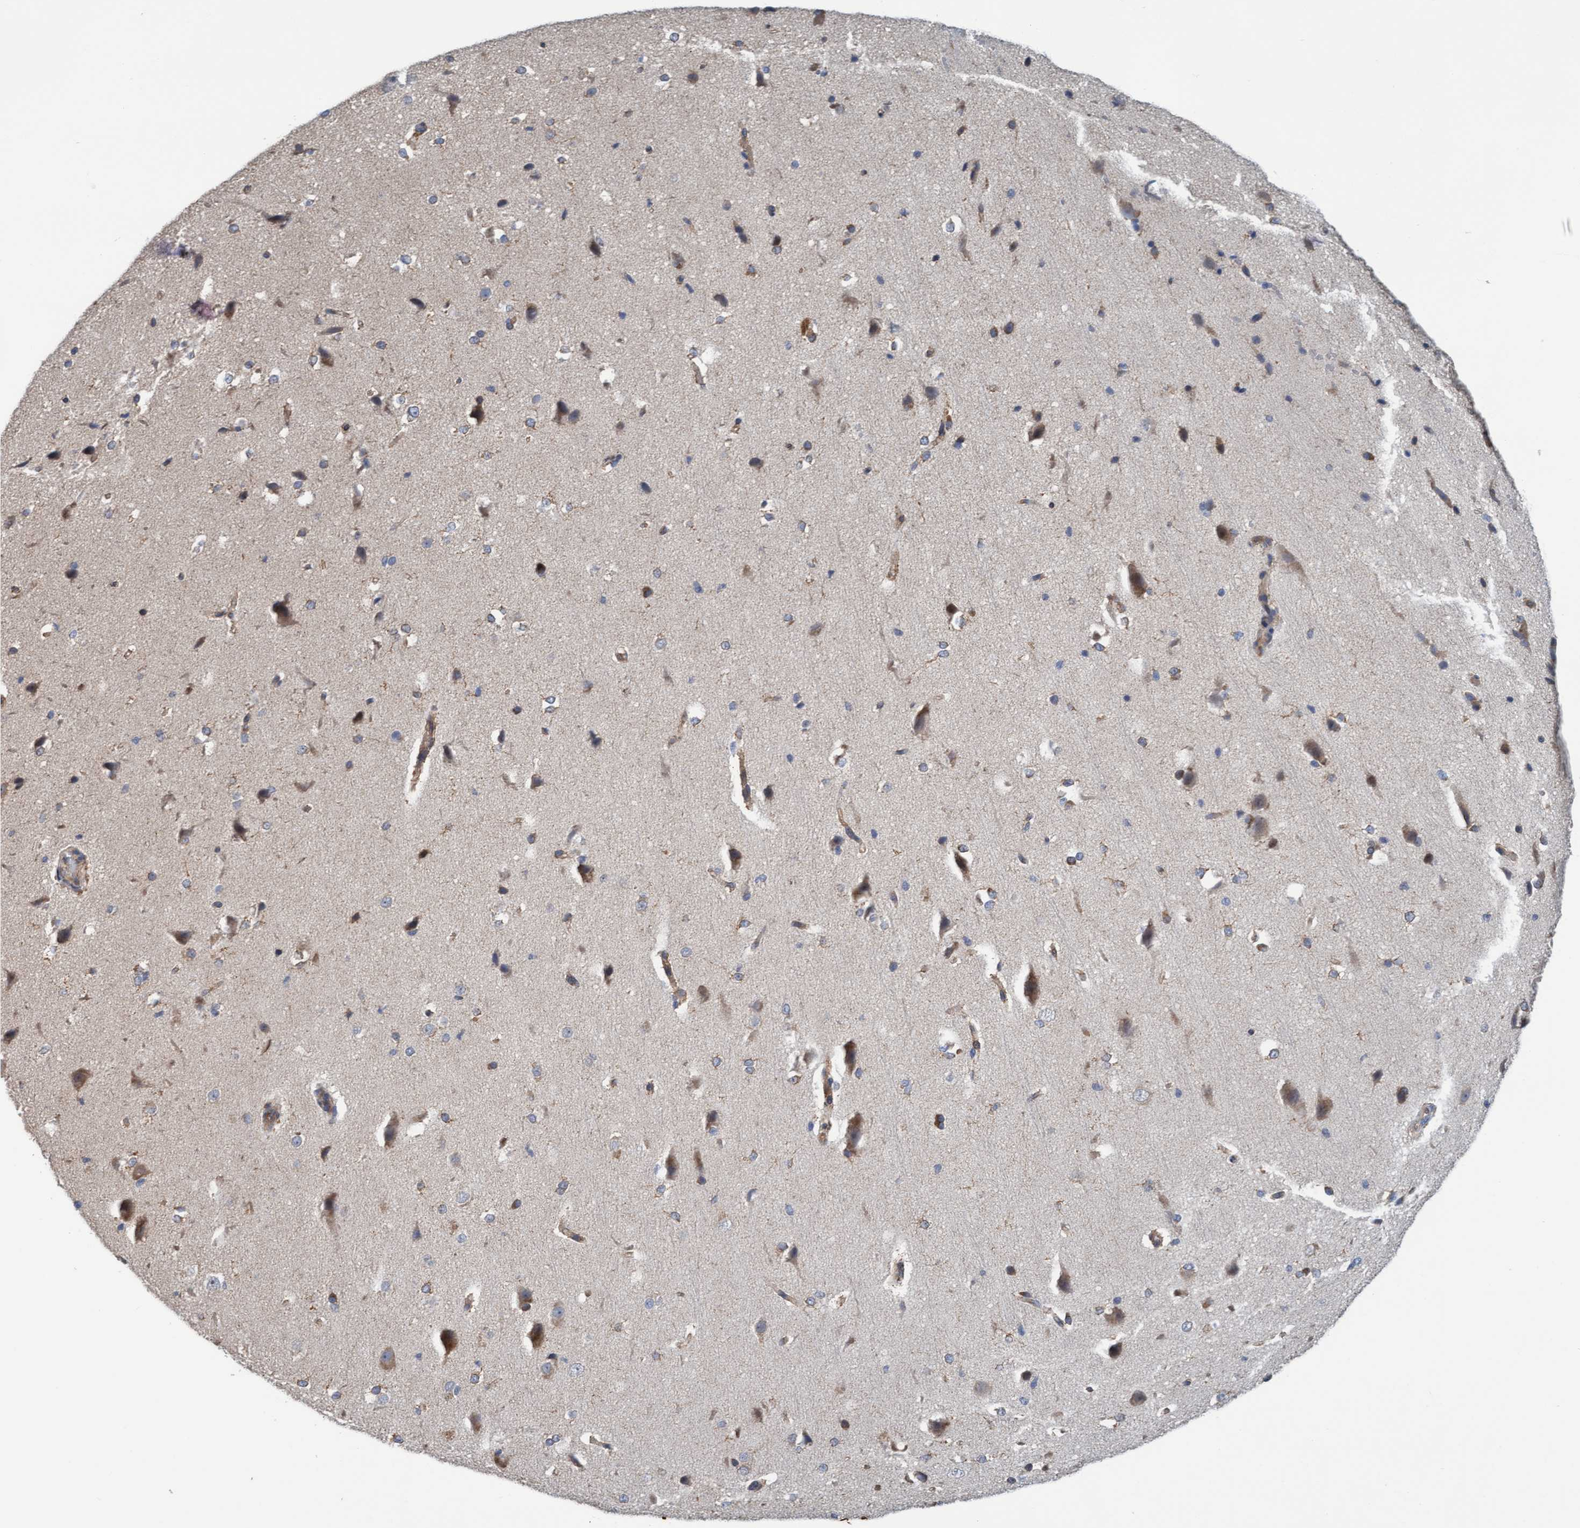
{"staining": {"intensity": "weak", "quantity": ">75%", "location": "cytoplasmic/membranous"}, "tissue": "cerebral cortex", "cell_type": "Endothelial cells", "image_type": "normal", "snomed": [{"axis": "morphology", "description": "Normal tissue, NOS"}, {"axis": "morphology", "description": "Developmental malformation"}, {"axis": "topography", "description": "Cerebral cortex"}], "caption": "Weak cytoplasmic/membranous positivity for a protein is identified in approximately >75% of endothelial cells of unremarkable cerebral cortex using immunohistochemistry (IHC).", "gene": "ZNF566", "patient": {"sex": "female", "age": 30}}